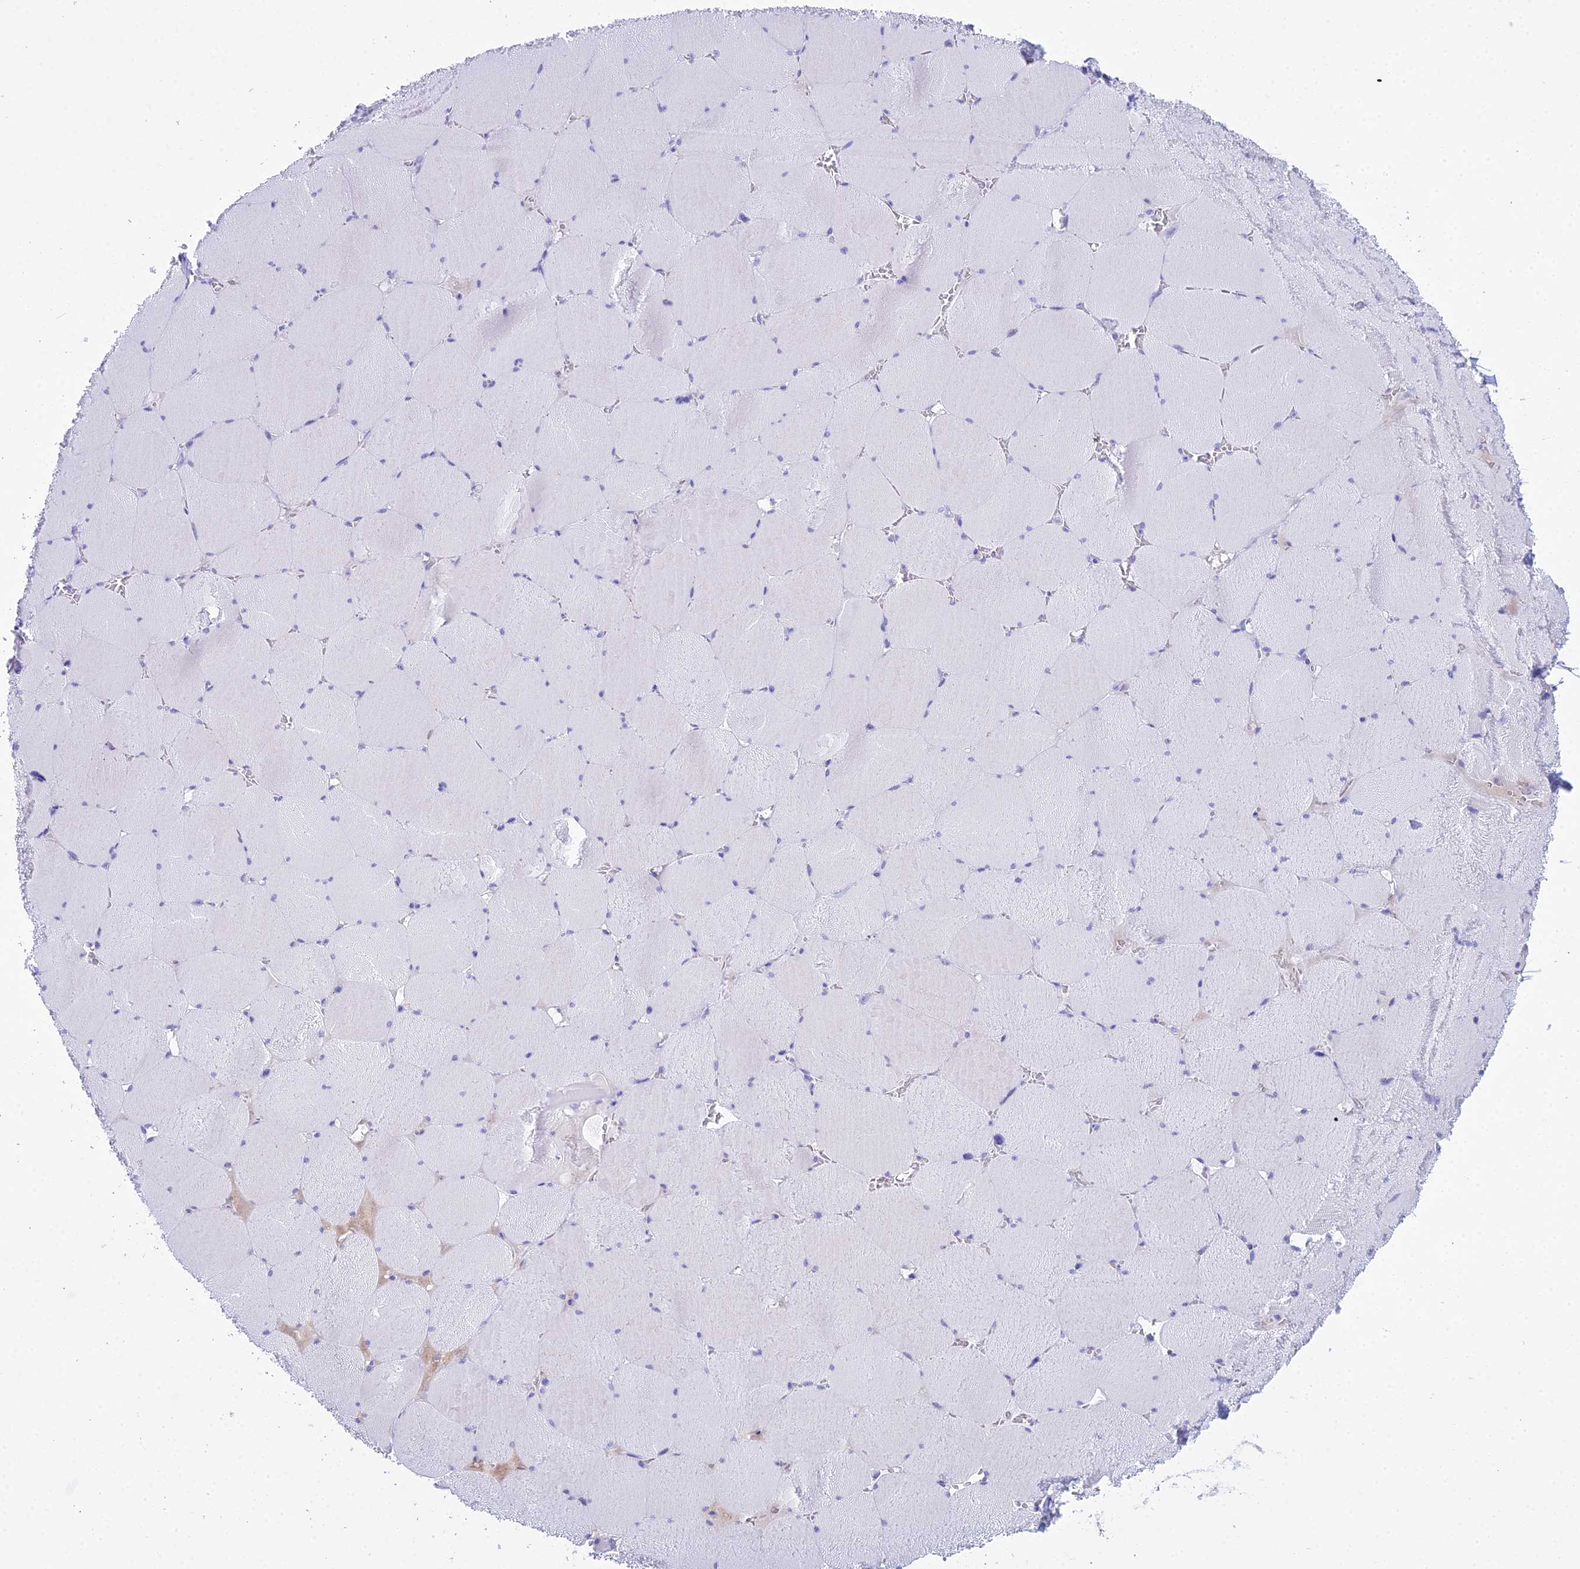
{"staining": {"intensity": "negative", "quantity": "none", "location": "none"}, "tissue": "skeletal muscle", "cell_type": "Myocytes", "image_type": "normal", "snomed": [{"axis": "morphology", "description": "Normal tissue, NOS"}, {"axis": "topography", "description": "Skeletal muscle"}, {"axis": "topography", "description": "Head-Neck"}], "caption": "Histopathology image shows no significant protein positivity in myocytes of benign skeletal muscle.", "gene": "RNPS1", "patient": {"sex": "male", "age": 66}}